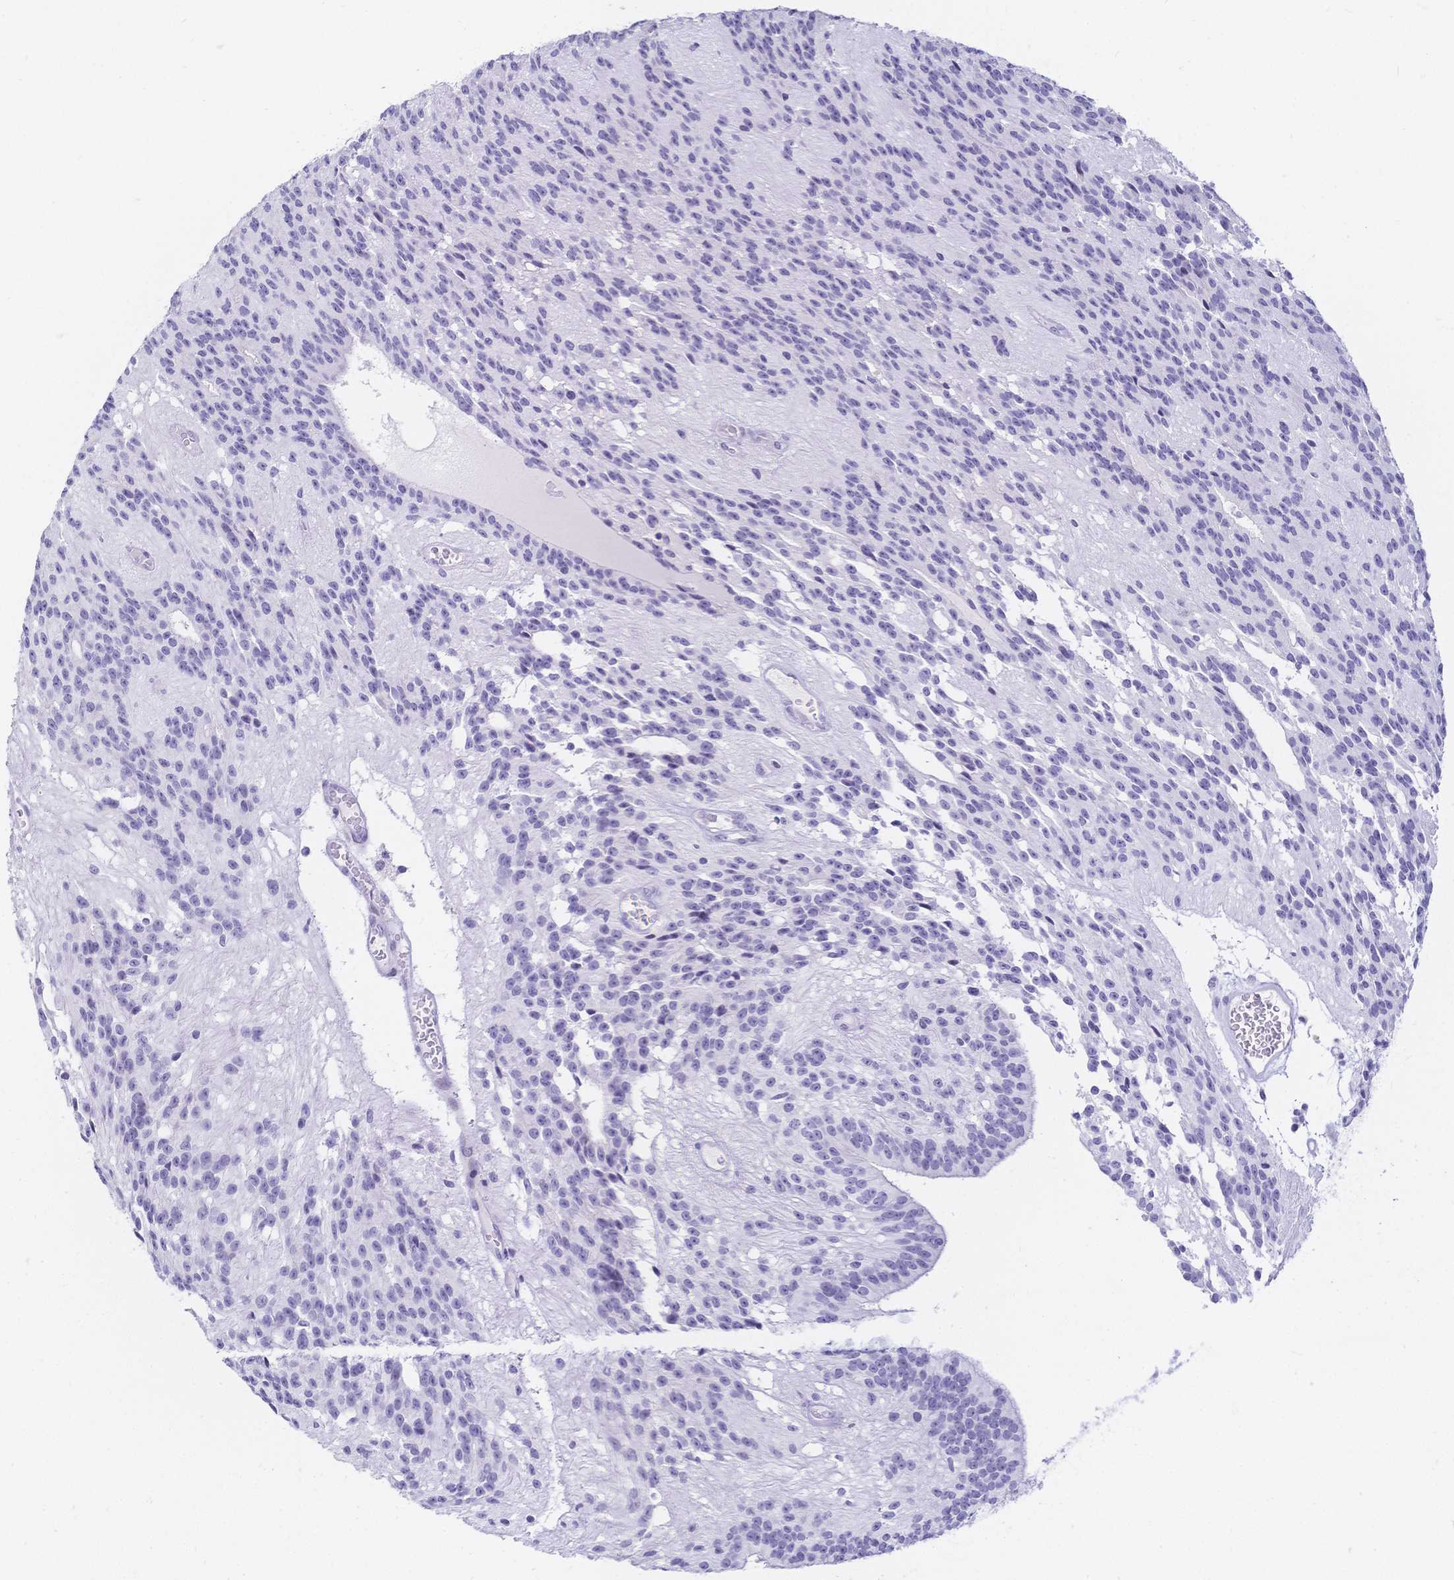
{"staining": {"intensity": "negative", "quantity": "none", "location": "none"}, "tissue": "glioma", "cell_type": "Tumor cells", "image_type": "cancer", "snomed": [{"axis": "morphology", "description": "Glioma, malignant, Low grade"}, {"axis": "topography", "description": "Brain"}], "caption": "Protein analysis of glioma exhibits no significant staining in tumor cells. (Stains: DAB (3,3'-diaminobenzidine) immunohistochemistry with hematoxylin counter stain, Microscopy: brightfield microscopy at high magnification).", "gene": "CR2", "patient": {"sex": "male", "age": 31}}